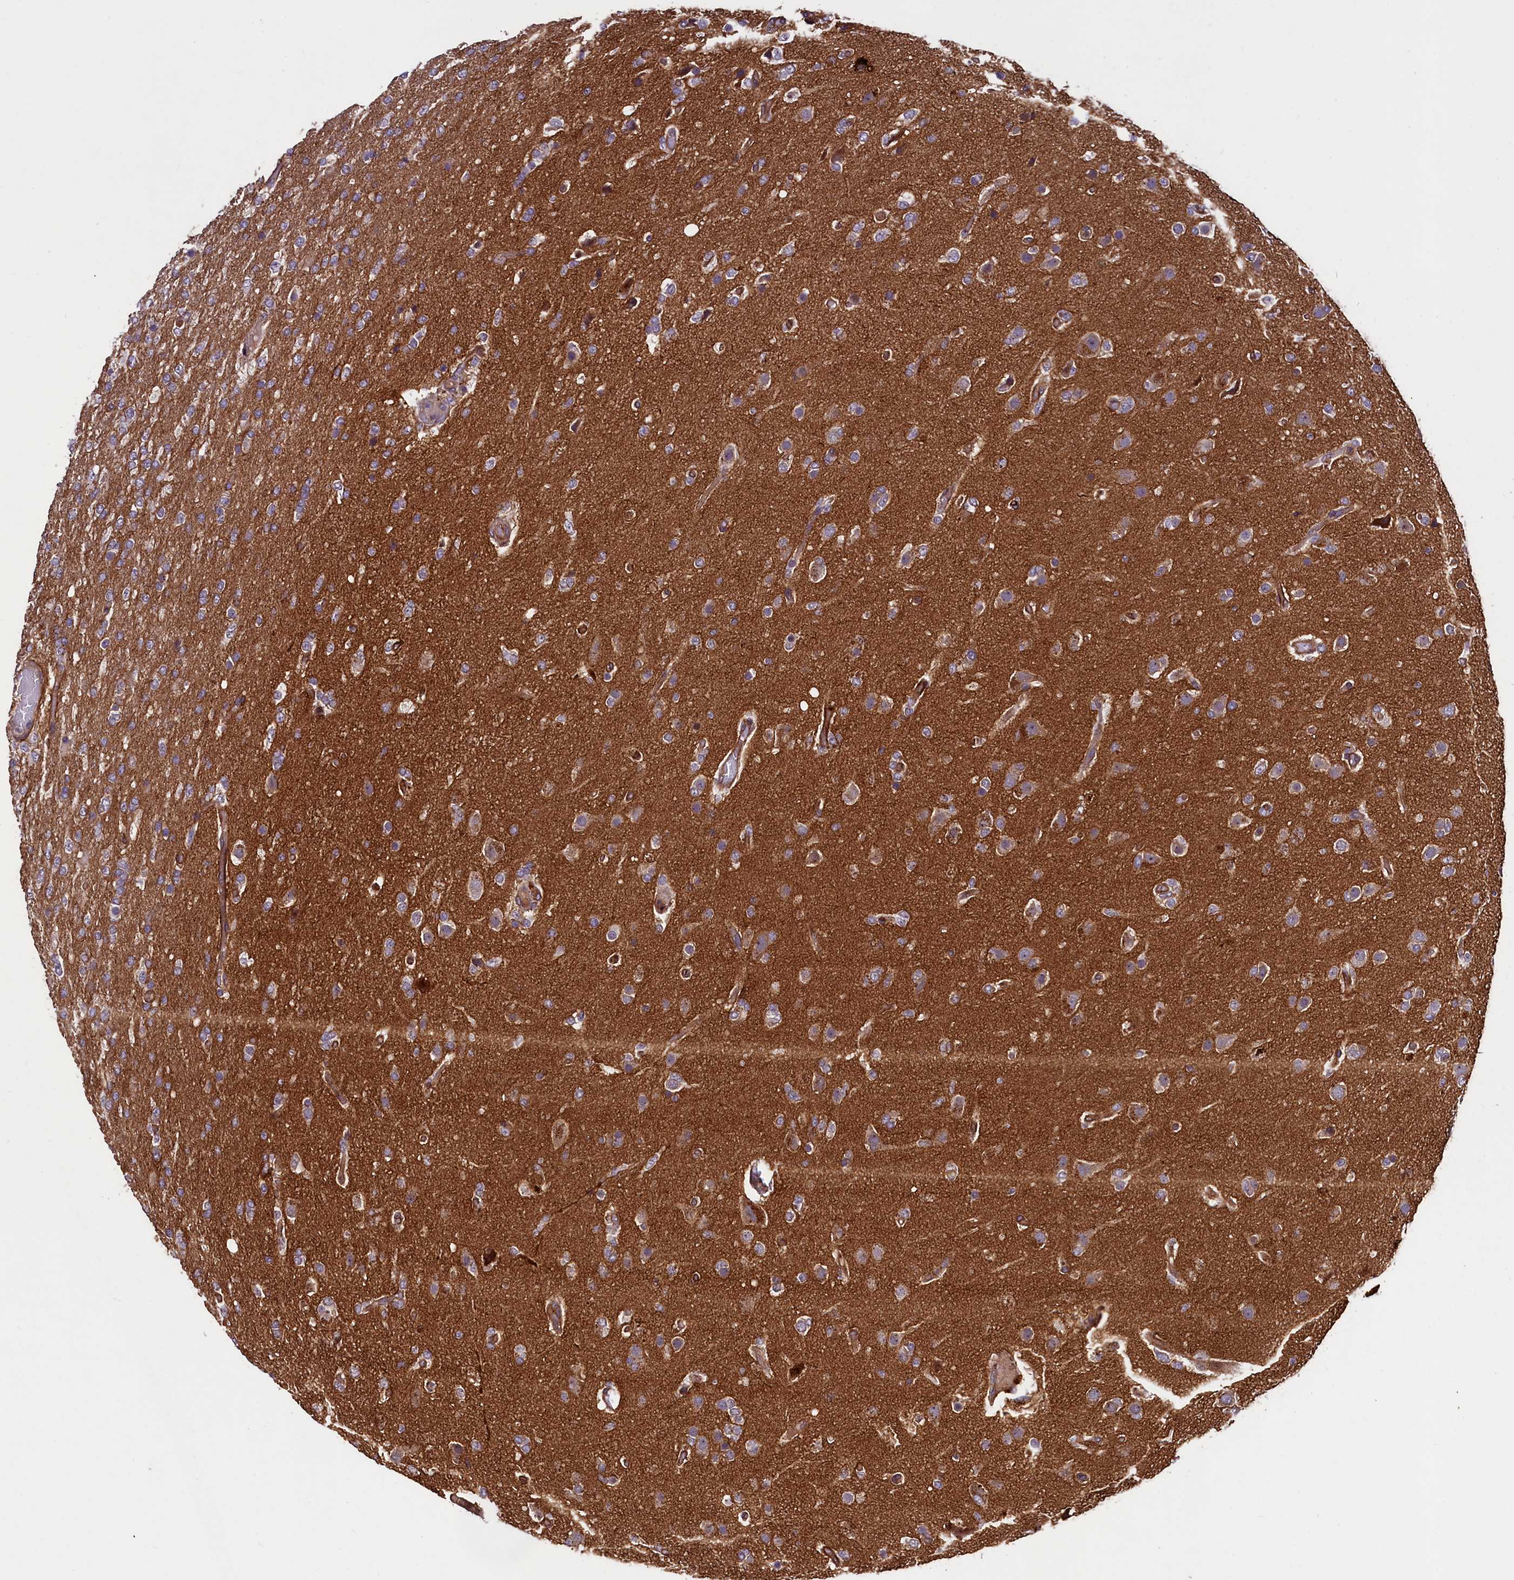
{"staining": {"intensity": "negative", "quantity": "none", "location": "none"}, "tissue": "glioma", "cell_type": "Tumor cells", "image_type": "cancer", "snomed": [{"axis": "morphology", "description": "Glioma, malignant, High grade"}, {"axis": "topography", "description": "Brain"}], "caption": "Tumor cells show no significant expression in glioma.", "gene": "PALM", "patient": {"sex": "female", "age": 74}}